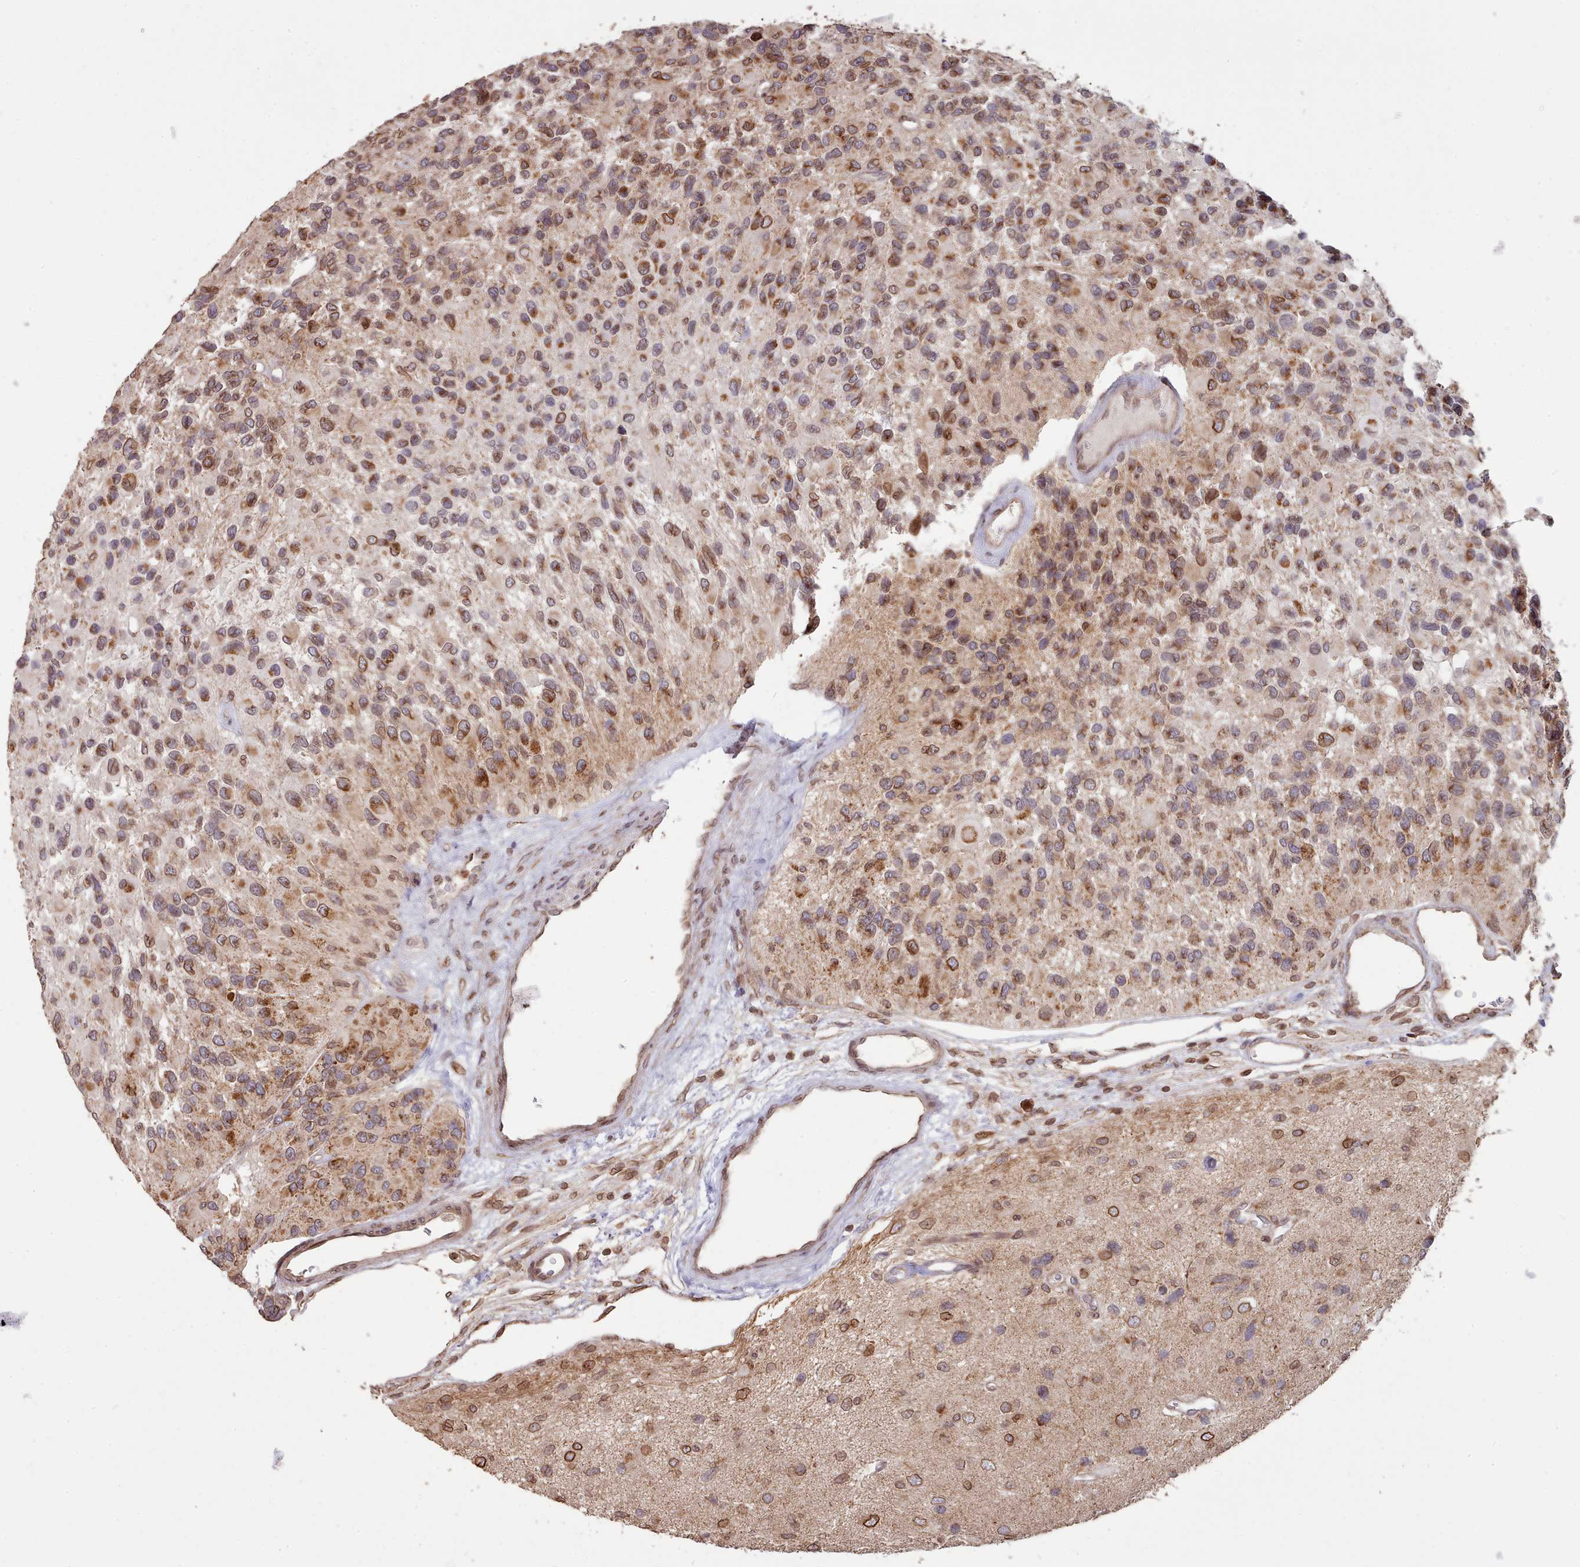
{"staining": {"intensity": "moderate", "quantity": ">75%", "location": "cytoplasmic/membranous,nuclear"}, "tissue": "glioma", "cell_type": "Tumor cells", "image_type": "cancer", "snomed": [{"axis": "morphology", "description": "Glioma, malignant, High grade"}, {"axis": "topography", "description": "Brain"}], "caption": "Immunohistochemical staining of high-grade glioma (malignant) reveals medium levels of moderate cytoplasmic/membranous and nuclear protein positivity in approximately >75% of tumor cells.", "gene": "TOR1AIP1", "patient": {"sex": "male", "age": 77}}